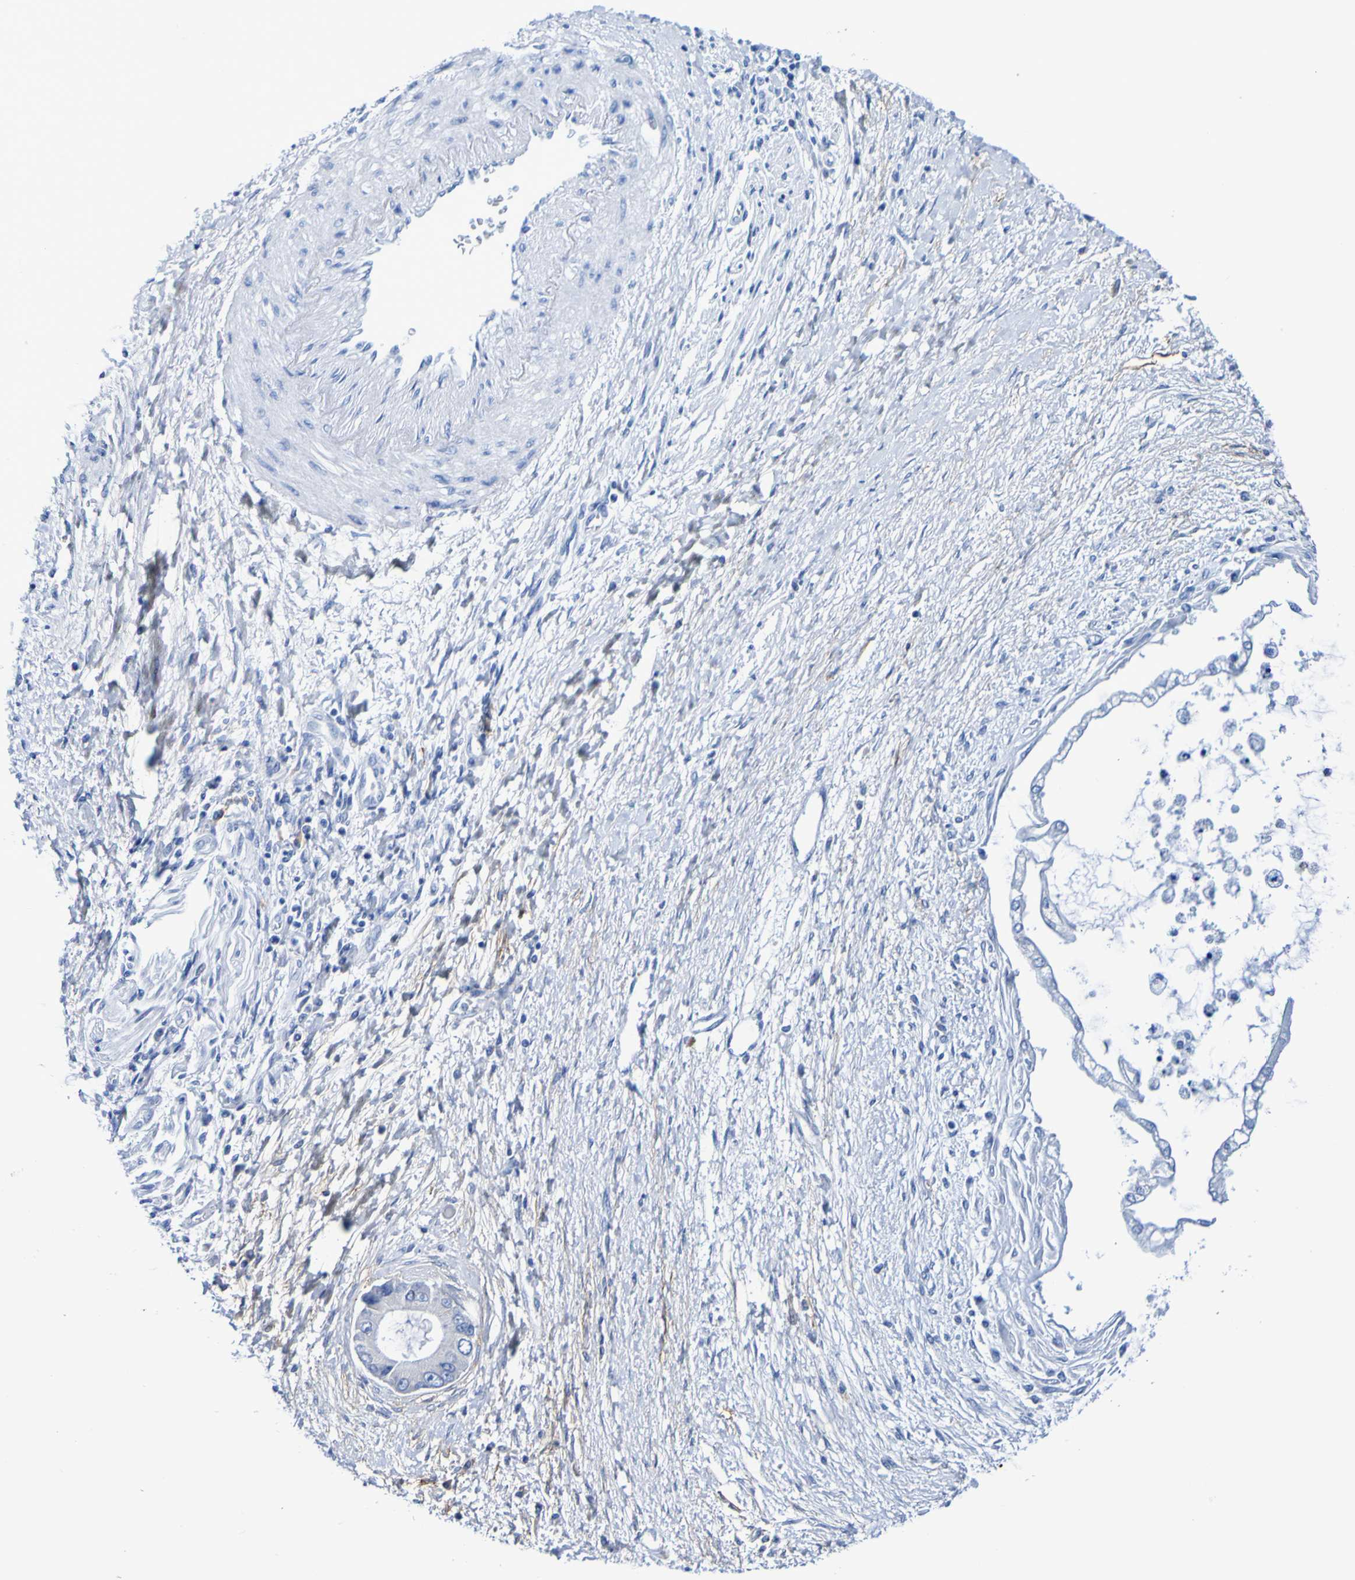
{"staining": {"intensity": "negative", "quantity": "none", "location": "none"}, "tissue": "liver cancer", "cell_type": "Tumor cells", "image_type": "cancer", "snomed": [{"axis": "morphology", "description": "Cholangiocarcinoma"}, {"axis": "topography", "description": "Liver"}], "caption": "Immunohistochemistry (IHC) histopathology image of neoplastic tissue: liver cancer (cholangiocarcinoma) stained with DAB reveals no significant protein positivity in tumor cells.", "gene": "DPEP1", "patient": {"sex": "male", "age": 50}}